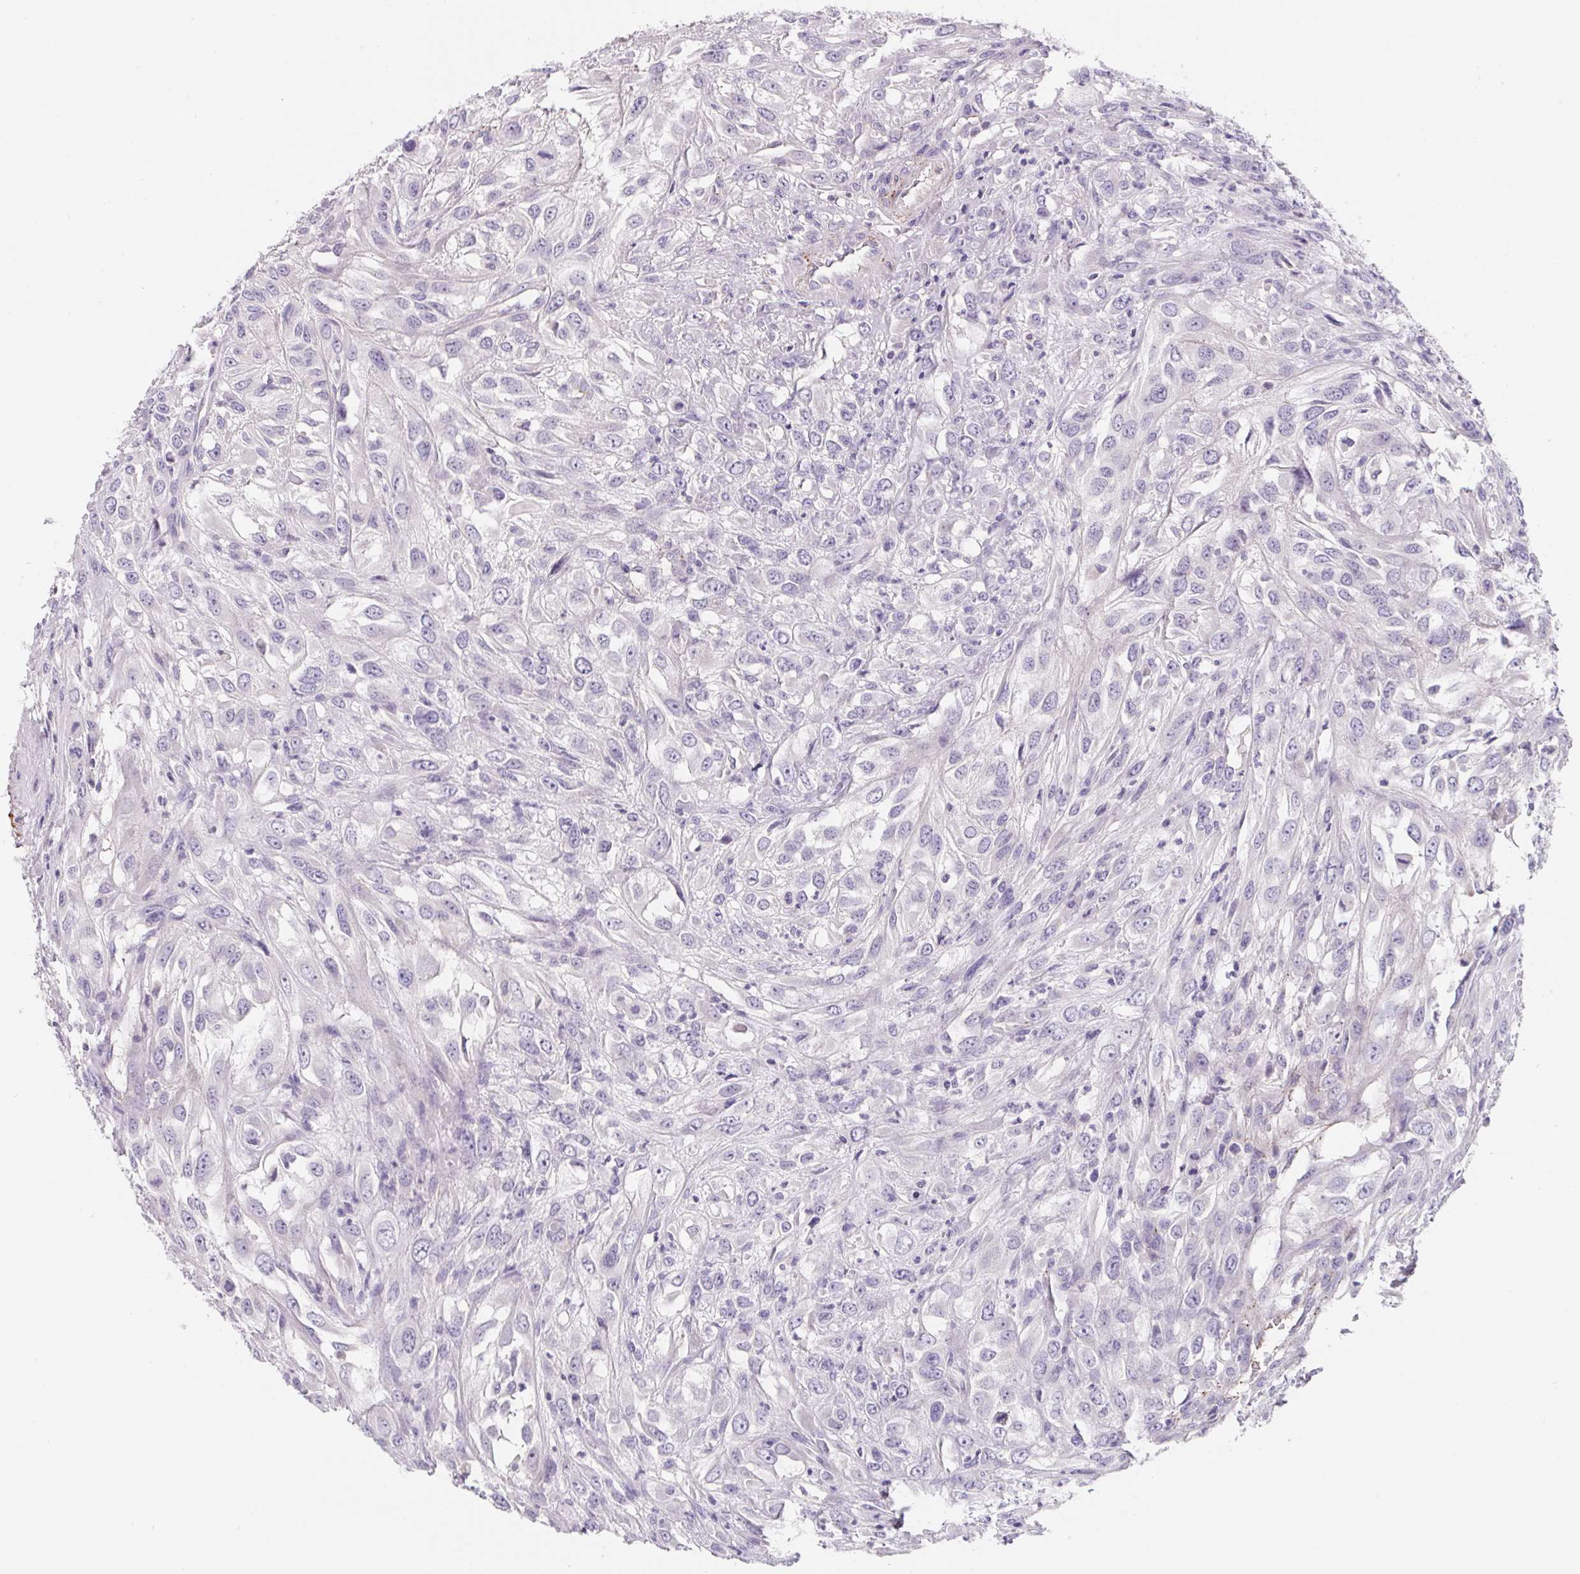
{"staining": {"intensity": "negative", "quantity": "none", "location": "none"}, "tissue": "urothelial cancer", "cell_type": "Tumor cells", "image_type": "cancer", "snomed": [{"axis": "morphology", "description": "Urothelial carcinoma, High grade"}, {"axis": "topography", "description": "Urinary bladder"}], "caption": "Immunohistochemical staining of human urothelial carcinoma (high-grade) exhibits no significant staining in tumor cells.", "gene": "LPA", "patient": {"sex": "male", "age": 67}}